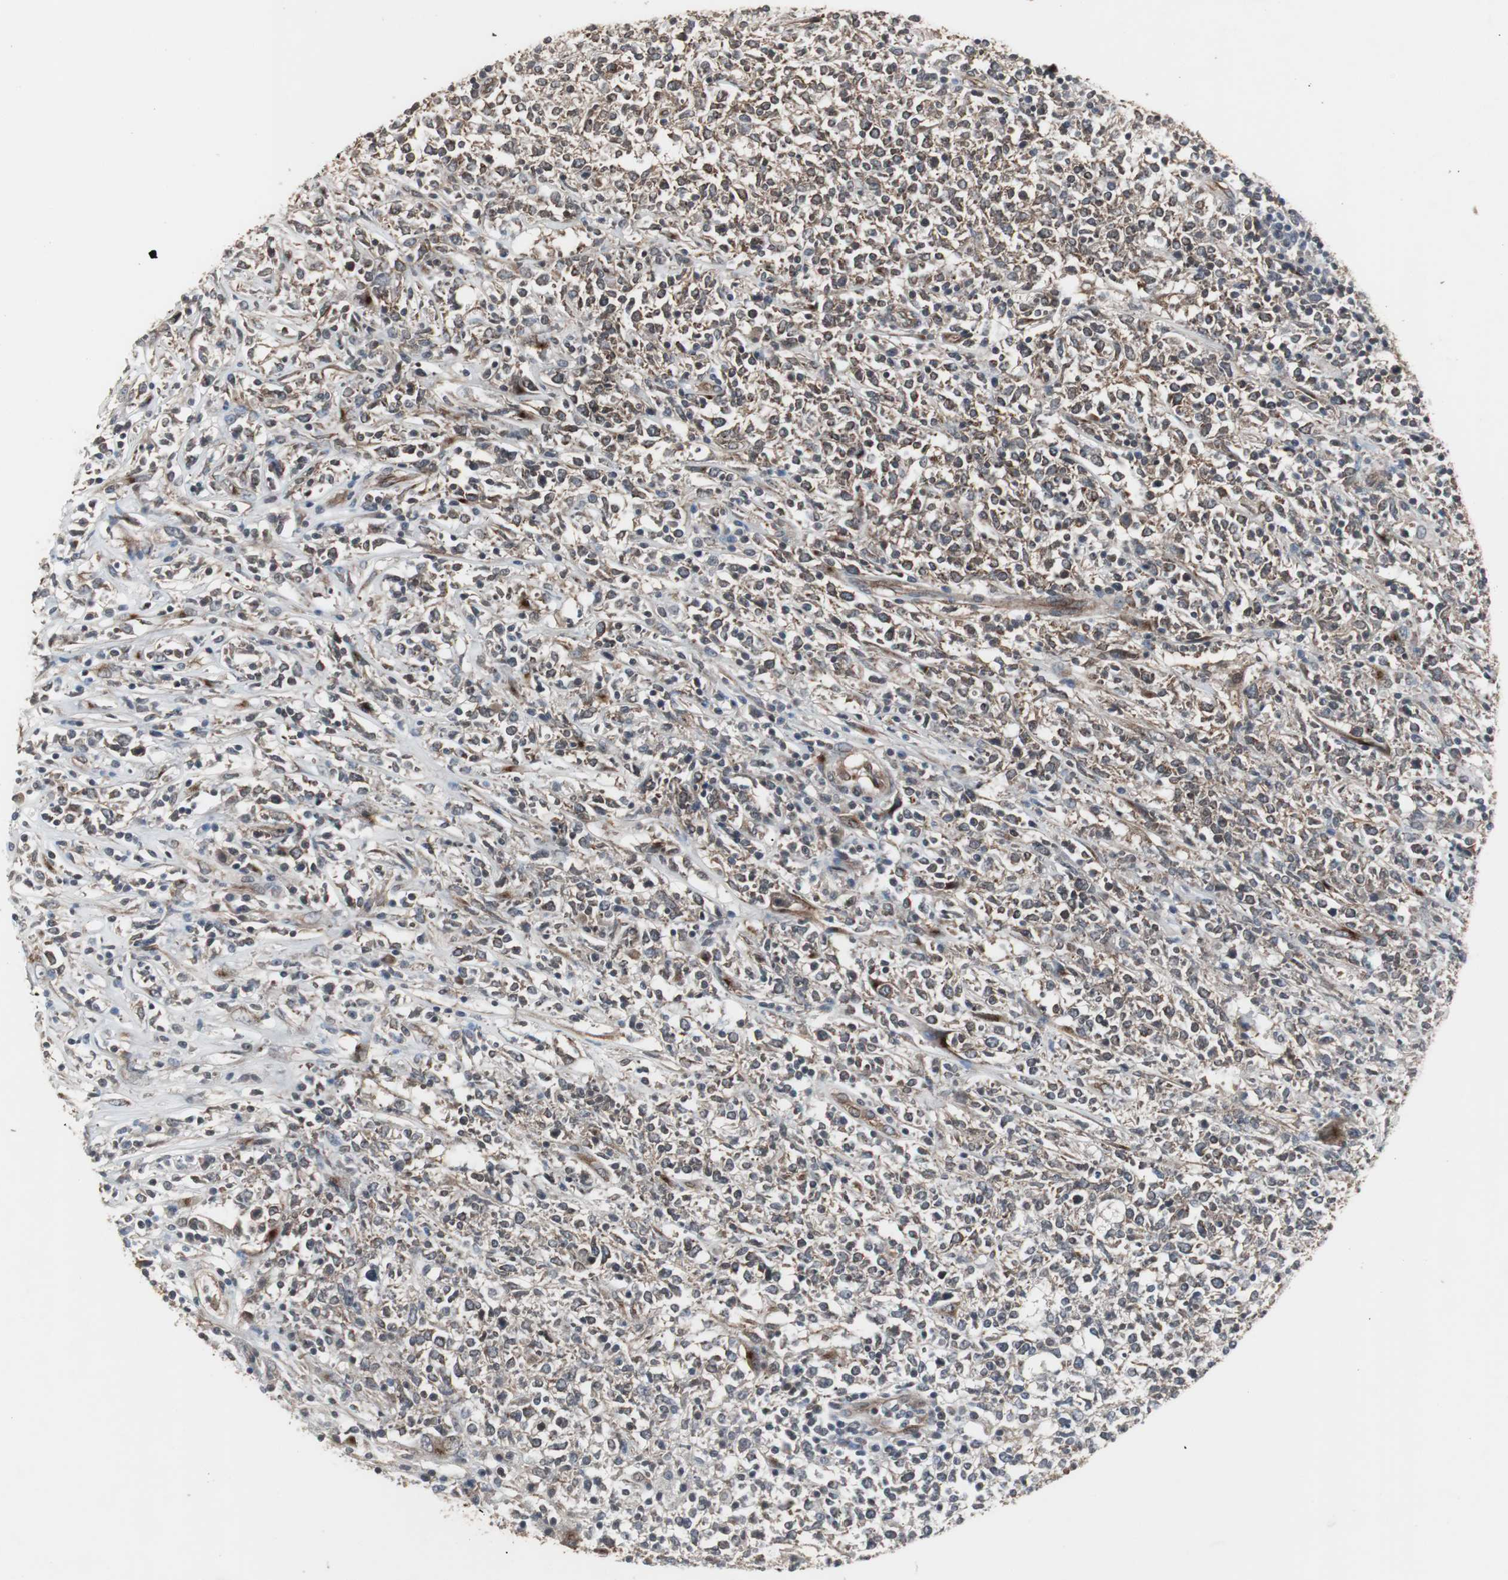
{"staining": {"intensity": "moderate", "quantity": ">75%", "location": "cytoplasmic/membranous"}, "tissue": "lymphoma", "cell_type": "Tumor cells", "image_type": "cancer", "snomed": [{"axis": "morphology", "description": "Malignant lymphoma, non-Hodgkin's type, High grade"}, {"axis": "topography", "description": "Lymph node"}], "caption": "IHC (DAB (3,3'-diaminobenzidine)) staining of human lymphoma demonstrates moderate cytoplasmic/membranous protein staining in approximately >75% of tumor cells.", "gene": "ATP2B2", "patient": {"sex": "female", "age": 84}}